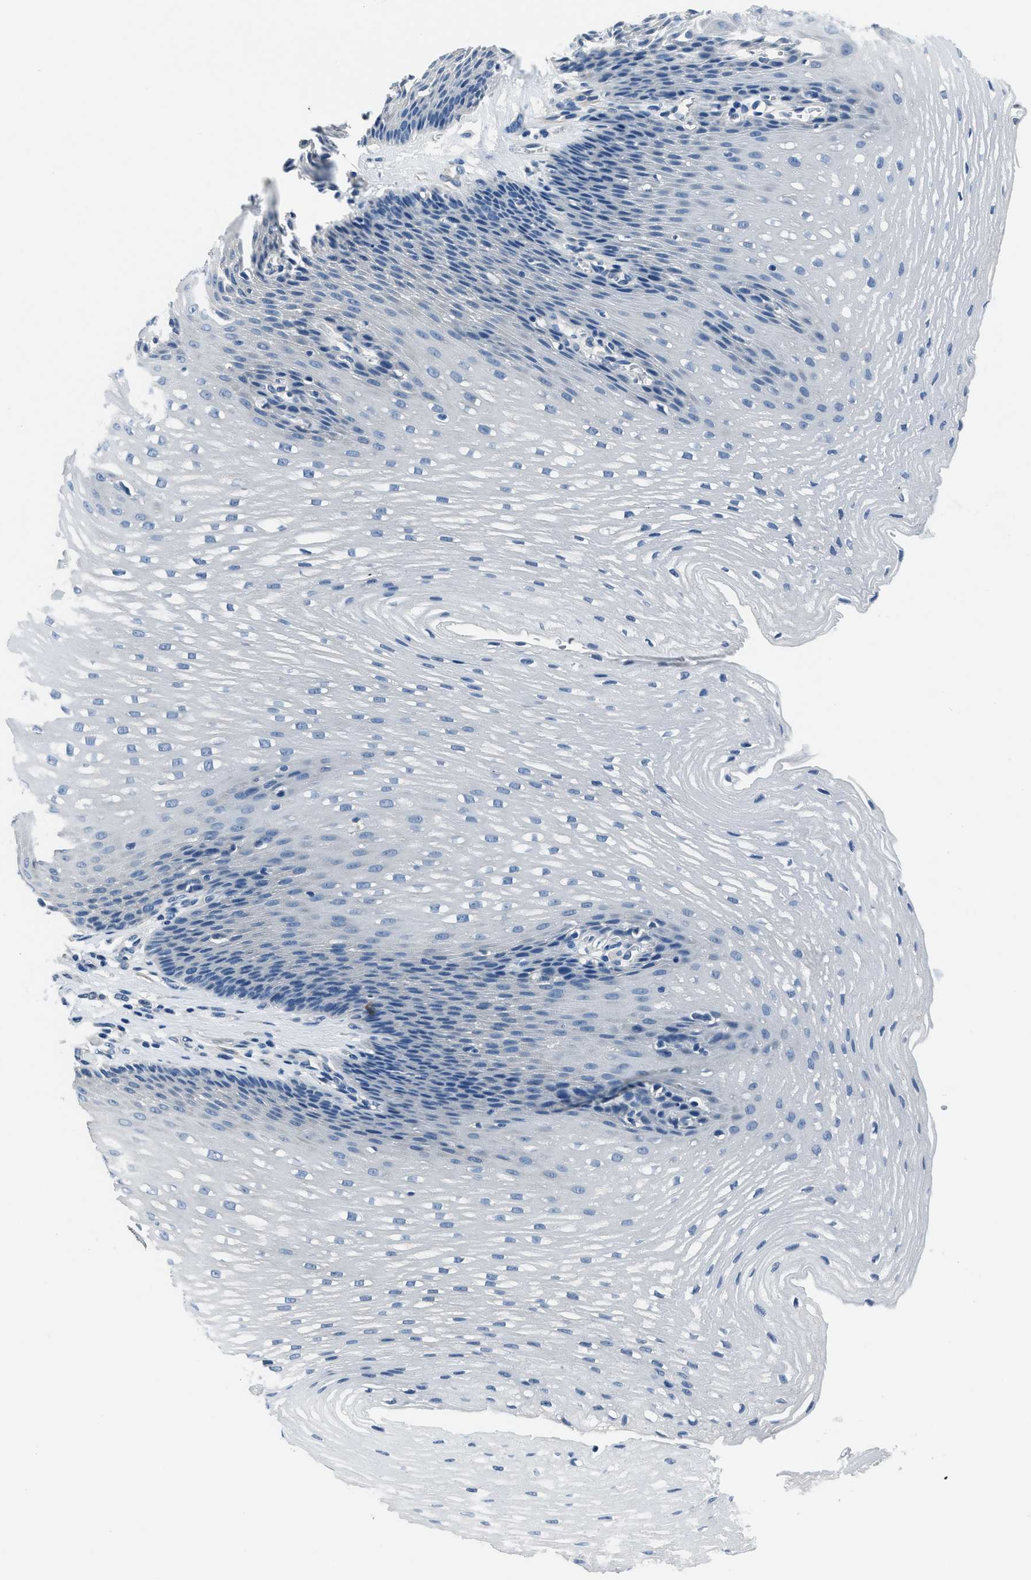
{"staining": {"intensity": "negative", "quantity": "none", "location": "none"}, "tissue": "esophagus", "cell_type": "Squamous epithelial cells", "image_type": "normal", "snomed": [{"axis": "morphology", "description": "Normal tissue, NOS"}, {"axis": "topography", "description": "Esophagus"}], "caption": "IHC of benign esophagus displays no staining in squamous epithelial cells. Nuclei are stained in blue.", "gene": "GJA3", "patient": {"sex": "male", "age": 48}}